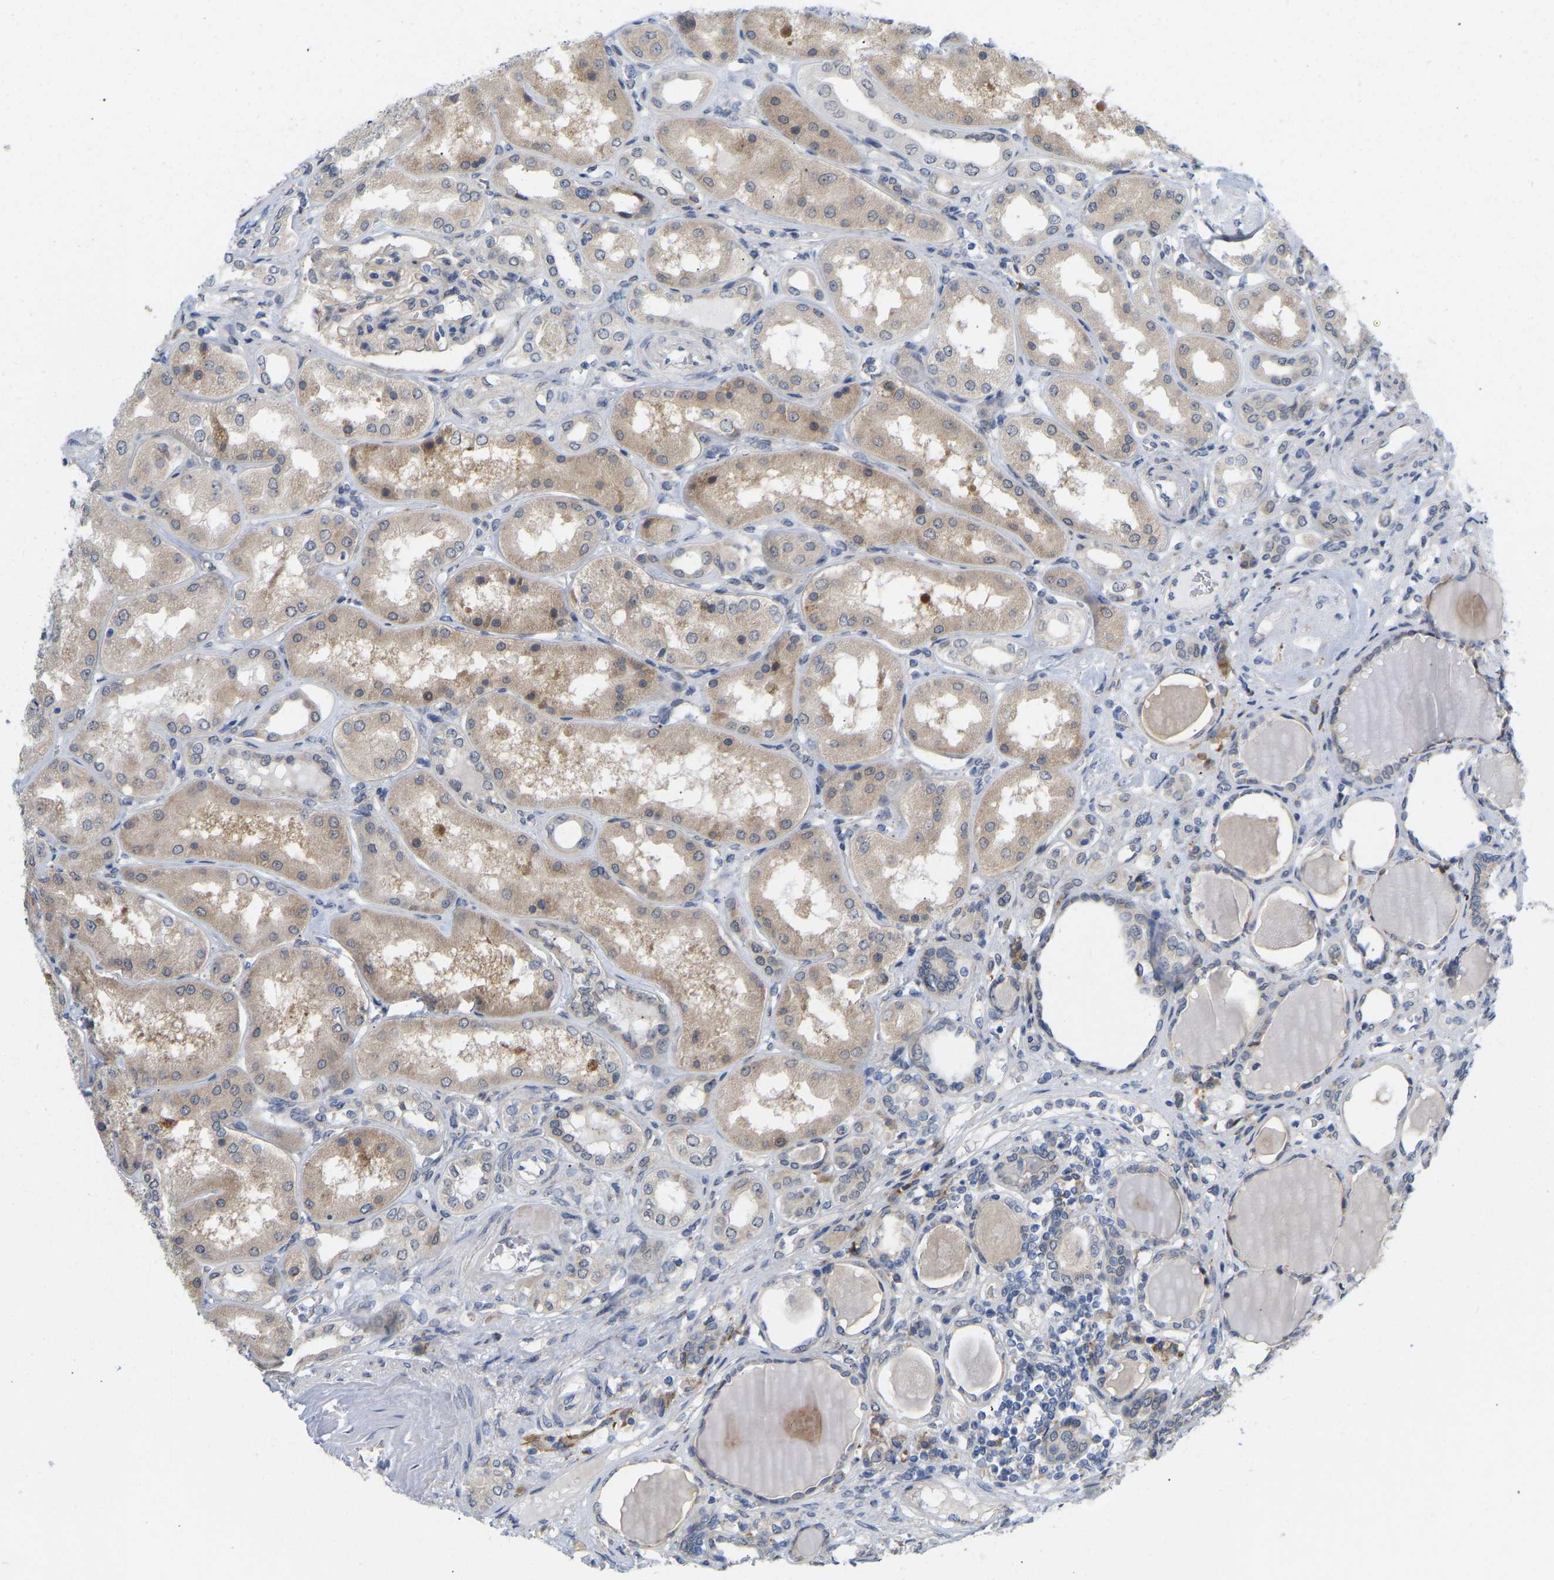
{"staining": {"intensity": "weak", "quantity": "<25%", "location": "cytoplasmic/membranous"}, "tissue": "kidney", "cell_type": "Cells in glomeruli", "image_type": "normal", "snomed": [{"axis": "morphology", "description": "Normal tissue, NOS"}, {"axis": "topography", "description": "Kidney"}], "caption": "Histopathology image shows no significant protein positivity in cells in glomeruli of unremarkable kidney. (Brightfield microscopy of DAB immunohistochemistry (IHC) at high magnification).", "gene": "BEND3", "patient": {"sex": "female", "age": 56}}